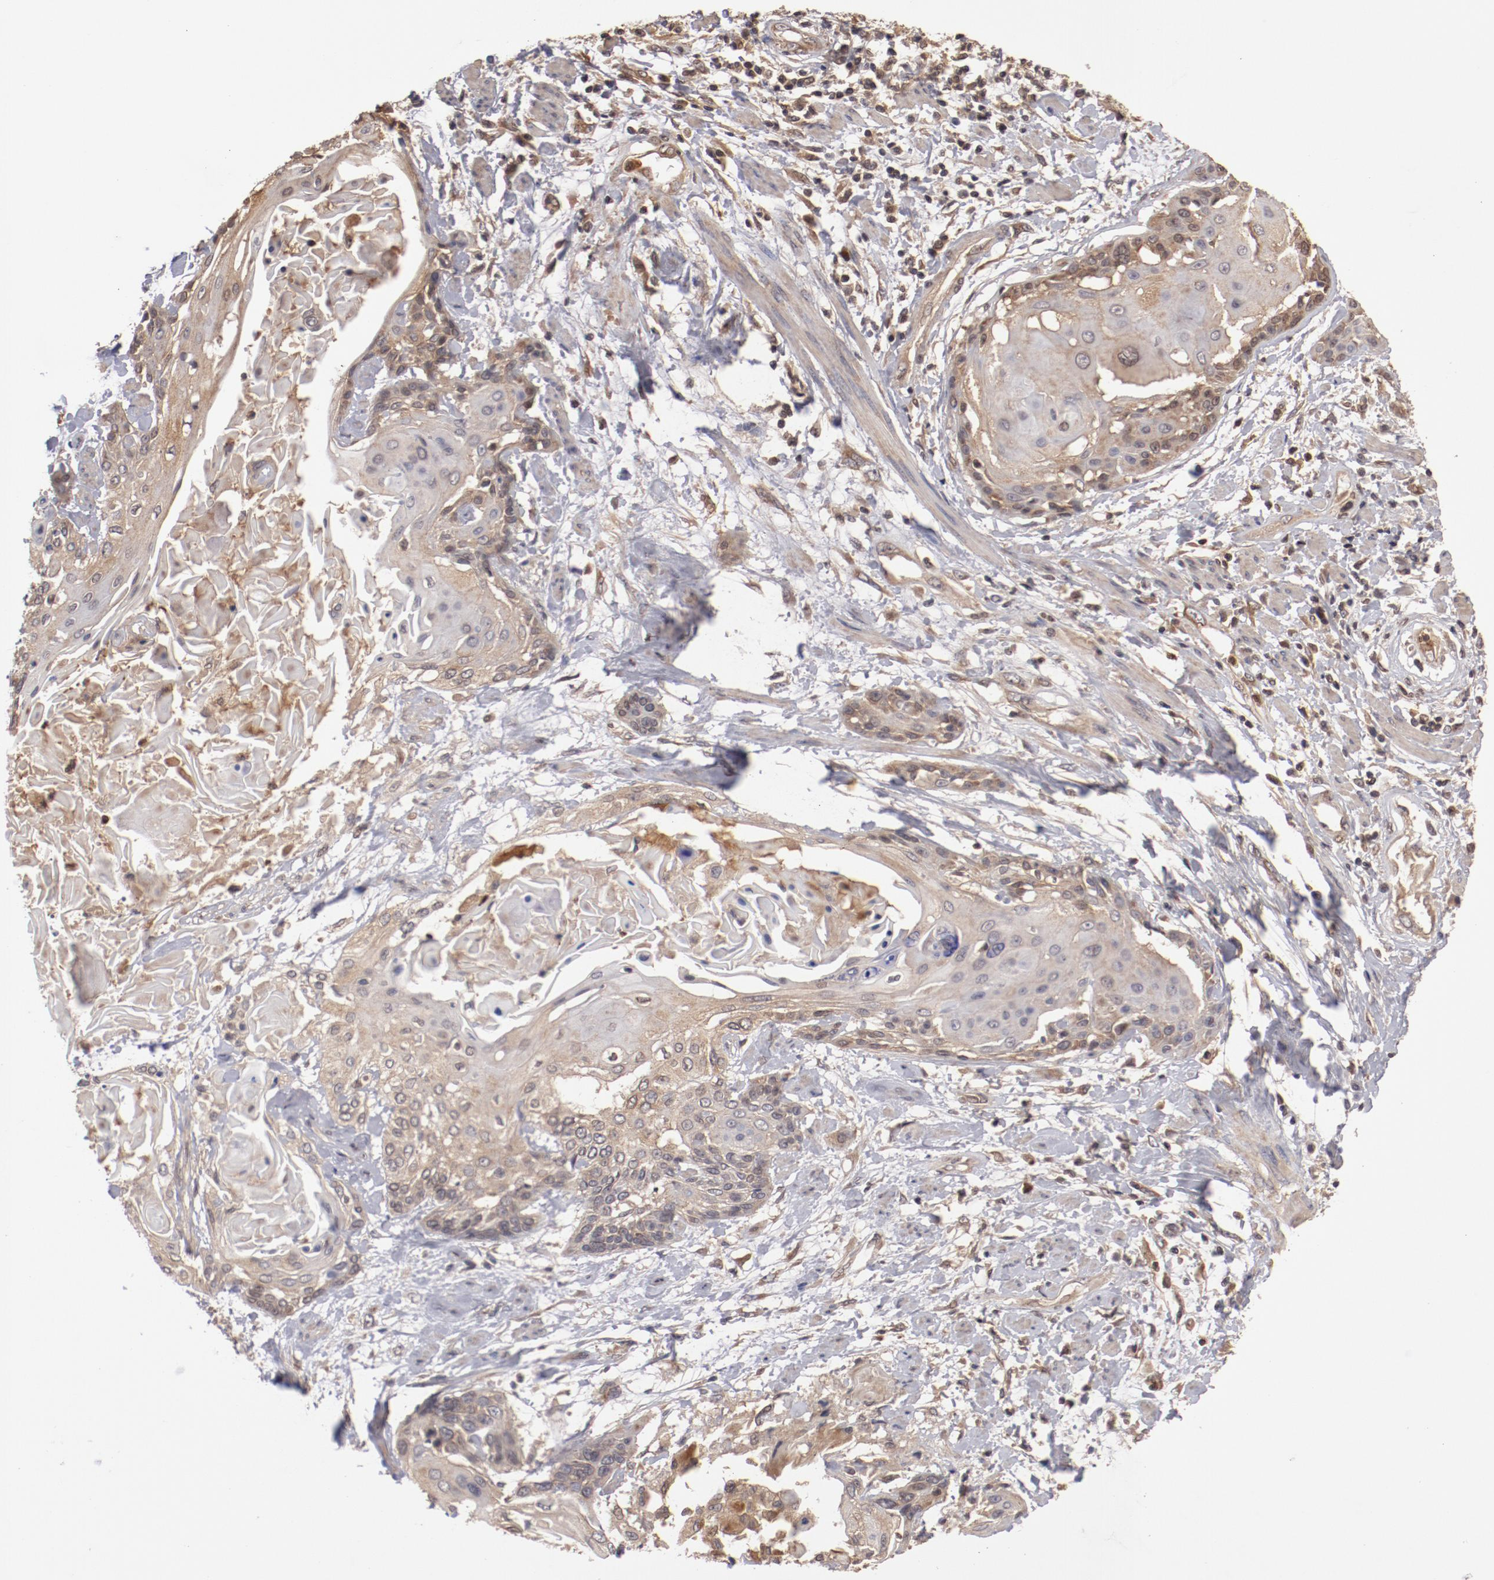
{"staining": {"intensity": "moderate", "quantity": ">75%", "location": "cytoplasmic/membranous"}, "tissue": "cervical cancer", "cell_type": "Tumor cells", "image_type": "cancer", "snomed": [{"axis": "morphology", "description": "Squamous cell carcinoma, NOS"}, {"axis": "topography", "description": "Cervix"}], "caption": "The immunohistochemical stain labels moderate cytoplasmic/membranous staining in tumor cells of squamous cell carcinoma (cervical) tissue. (DAB (3,3'-diaminobenzidine) = brown stain, brightfield microscopy at high magnification).", "gene": "SERPINA7", "patient": {"sex": "female", "age": 57}}